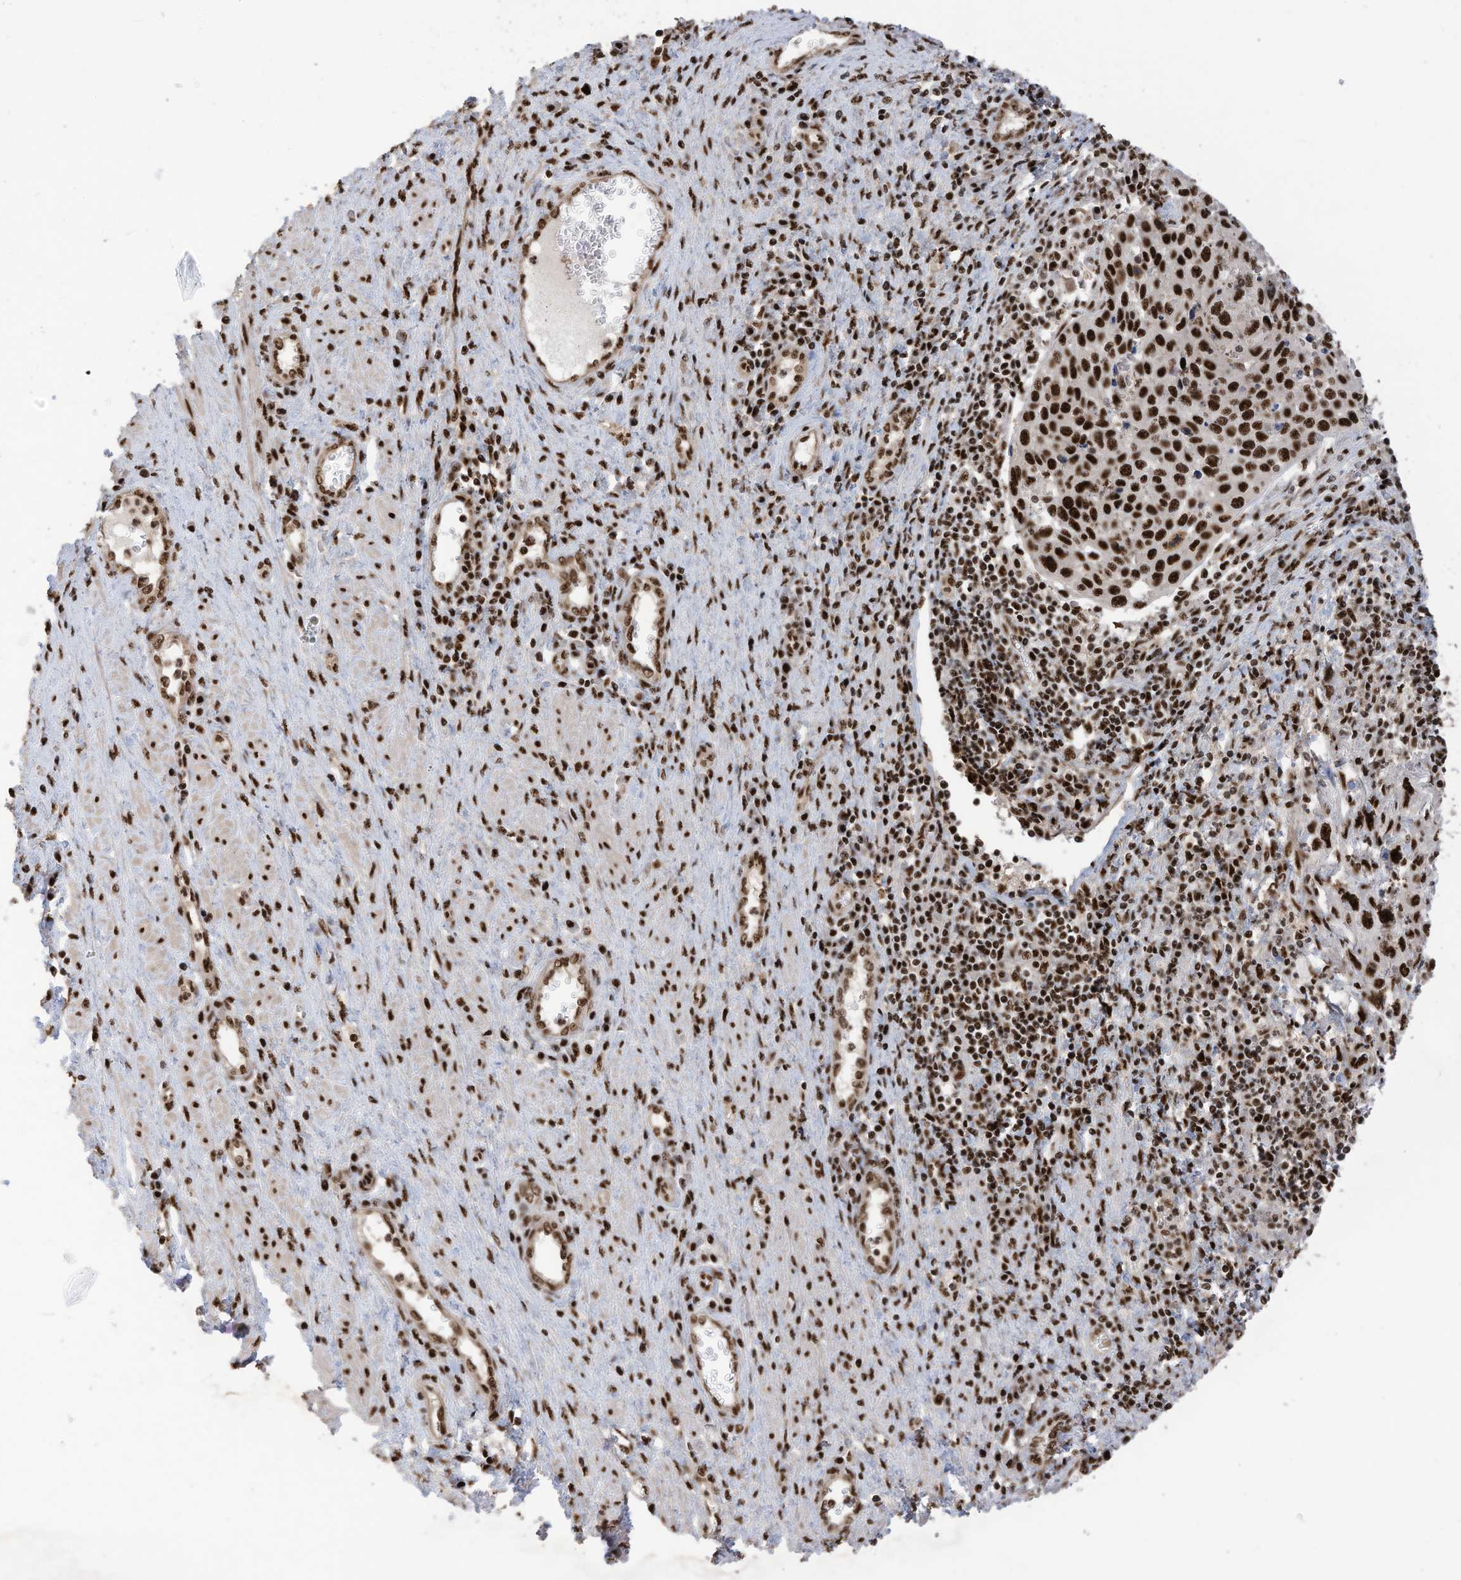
{"staining": {"intensity": "strong", "quantity": ">75%", "location": "nuclear"}, "tissue": "cervical cancer", "cell_type": "Tumor cells", "image_type": "cancer", "snomed": [{"axis": "morphology", "description": "Squamous cell carcinoma, NOS"}, {"axis": "topography", "description": "Cervix"}], "caption": "Squamous cell carcinoma (cervical) was stained to show a protein in brown. There is high levels of strong nuclear staining in about >75% of tumor cells.", "gene": "SF3A3", "patient": {"sex": "female", "age": 32}}